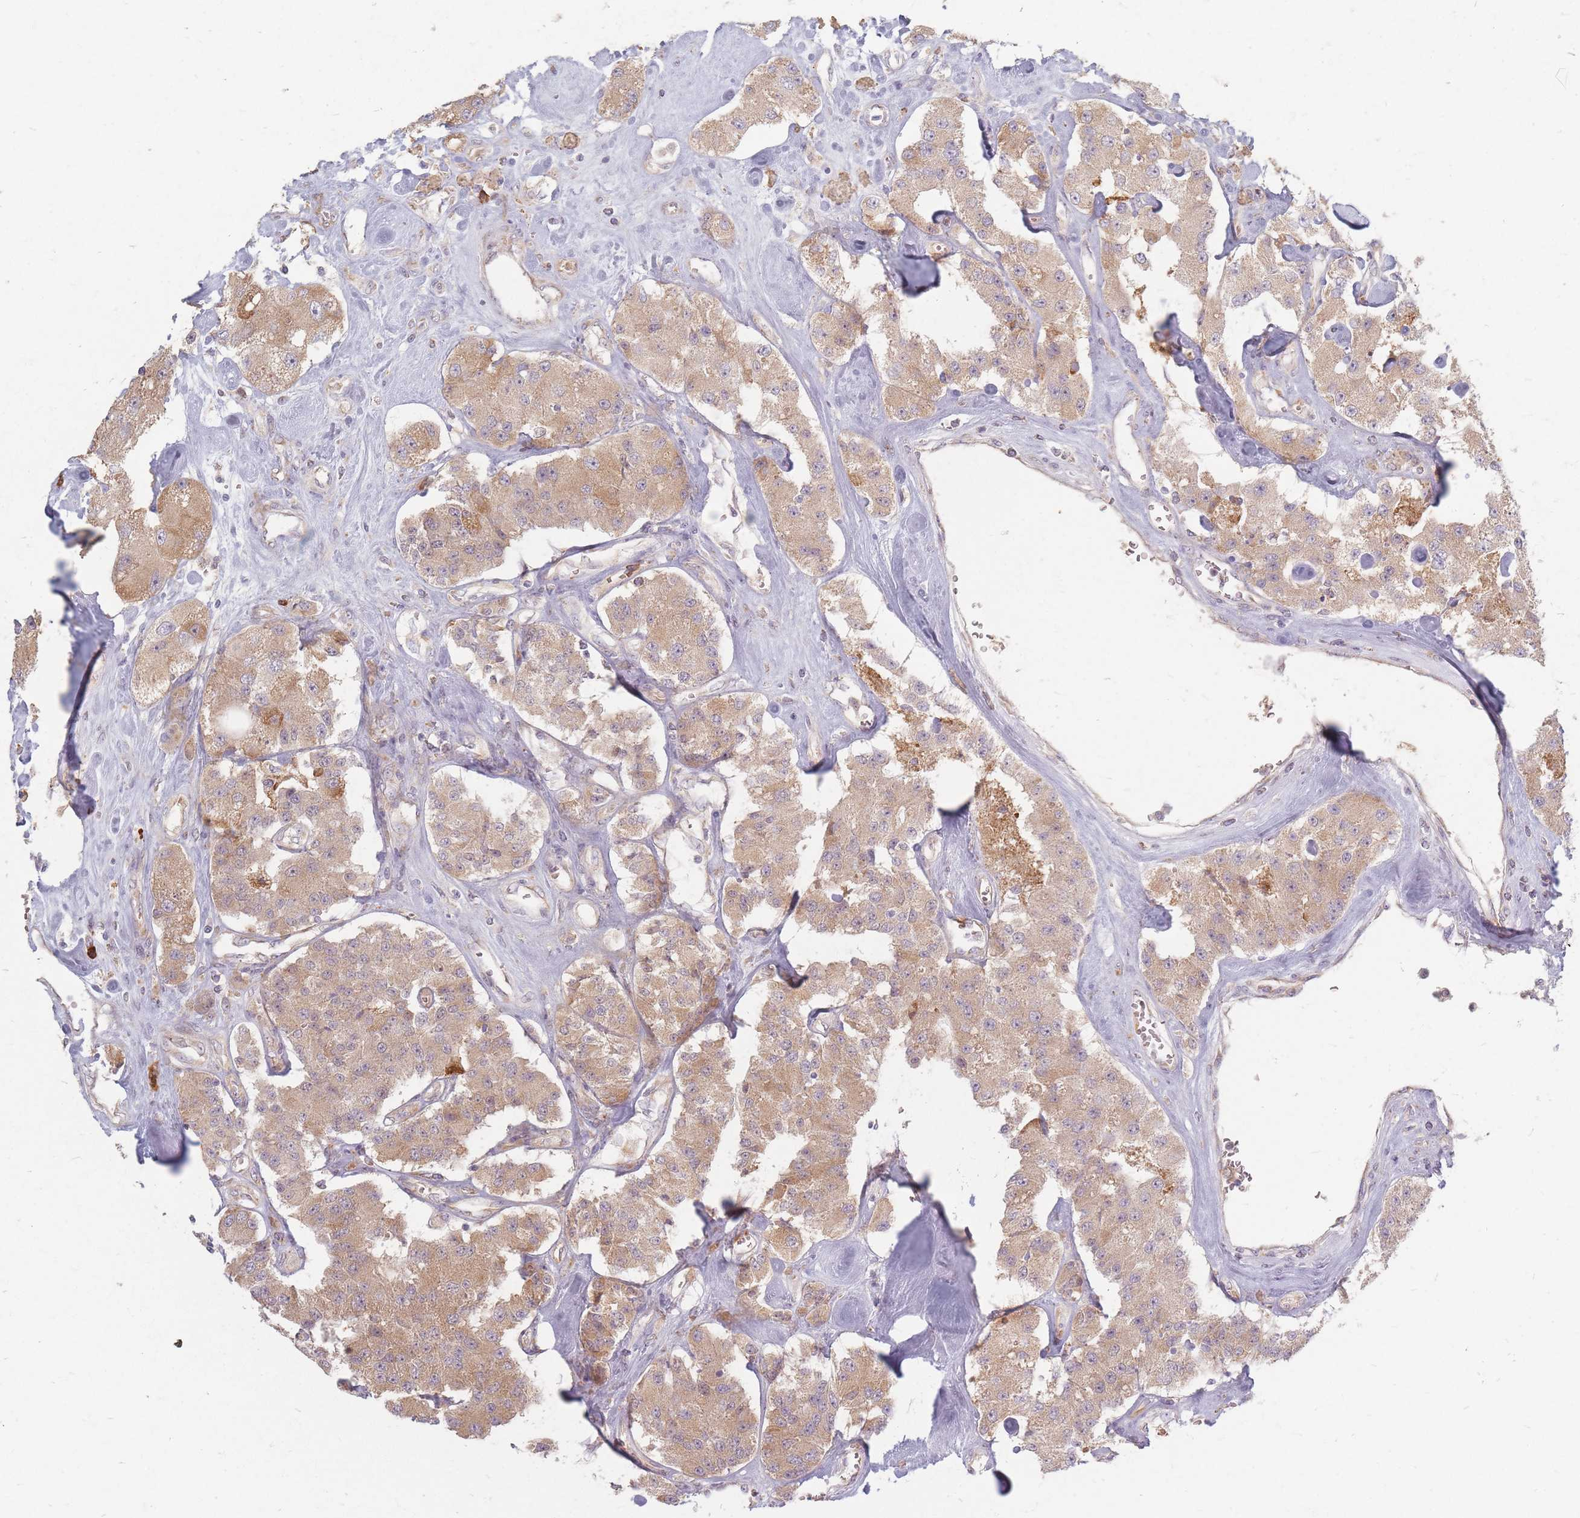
{"staining": {"intensity": "weak", "quantity": ">75%", "location": "cytoplasmic/membranous"}, "tissue": "carcinoid", "cell_type": "Tumor cells", "image_type": "cancer", "snomed": [{"axis": "morphology", "description": "Carcinoid, malignant, NOS"}, {"axis": "topography", "description": "Pancreas"}], "caption": "Protein staining by IHC shows weak cytoplasmic/membranous expression in approximately >75% of tumor cells in malignant carcinoid.", "gene": "SMIM14", "patient": {"sex": "male", "age": 41}}